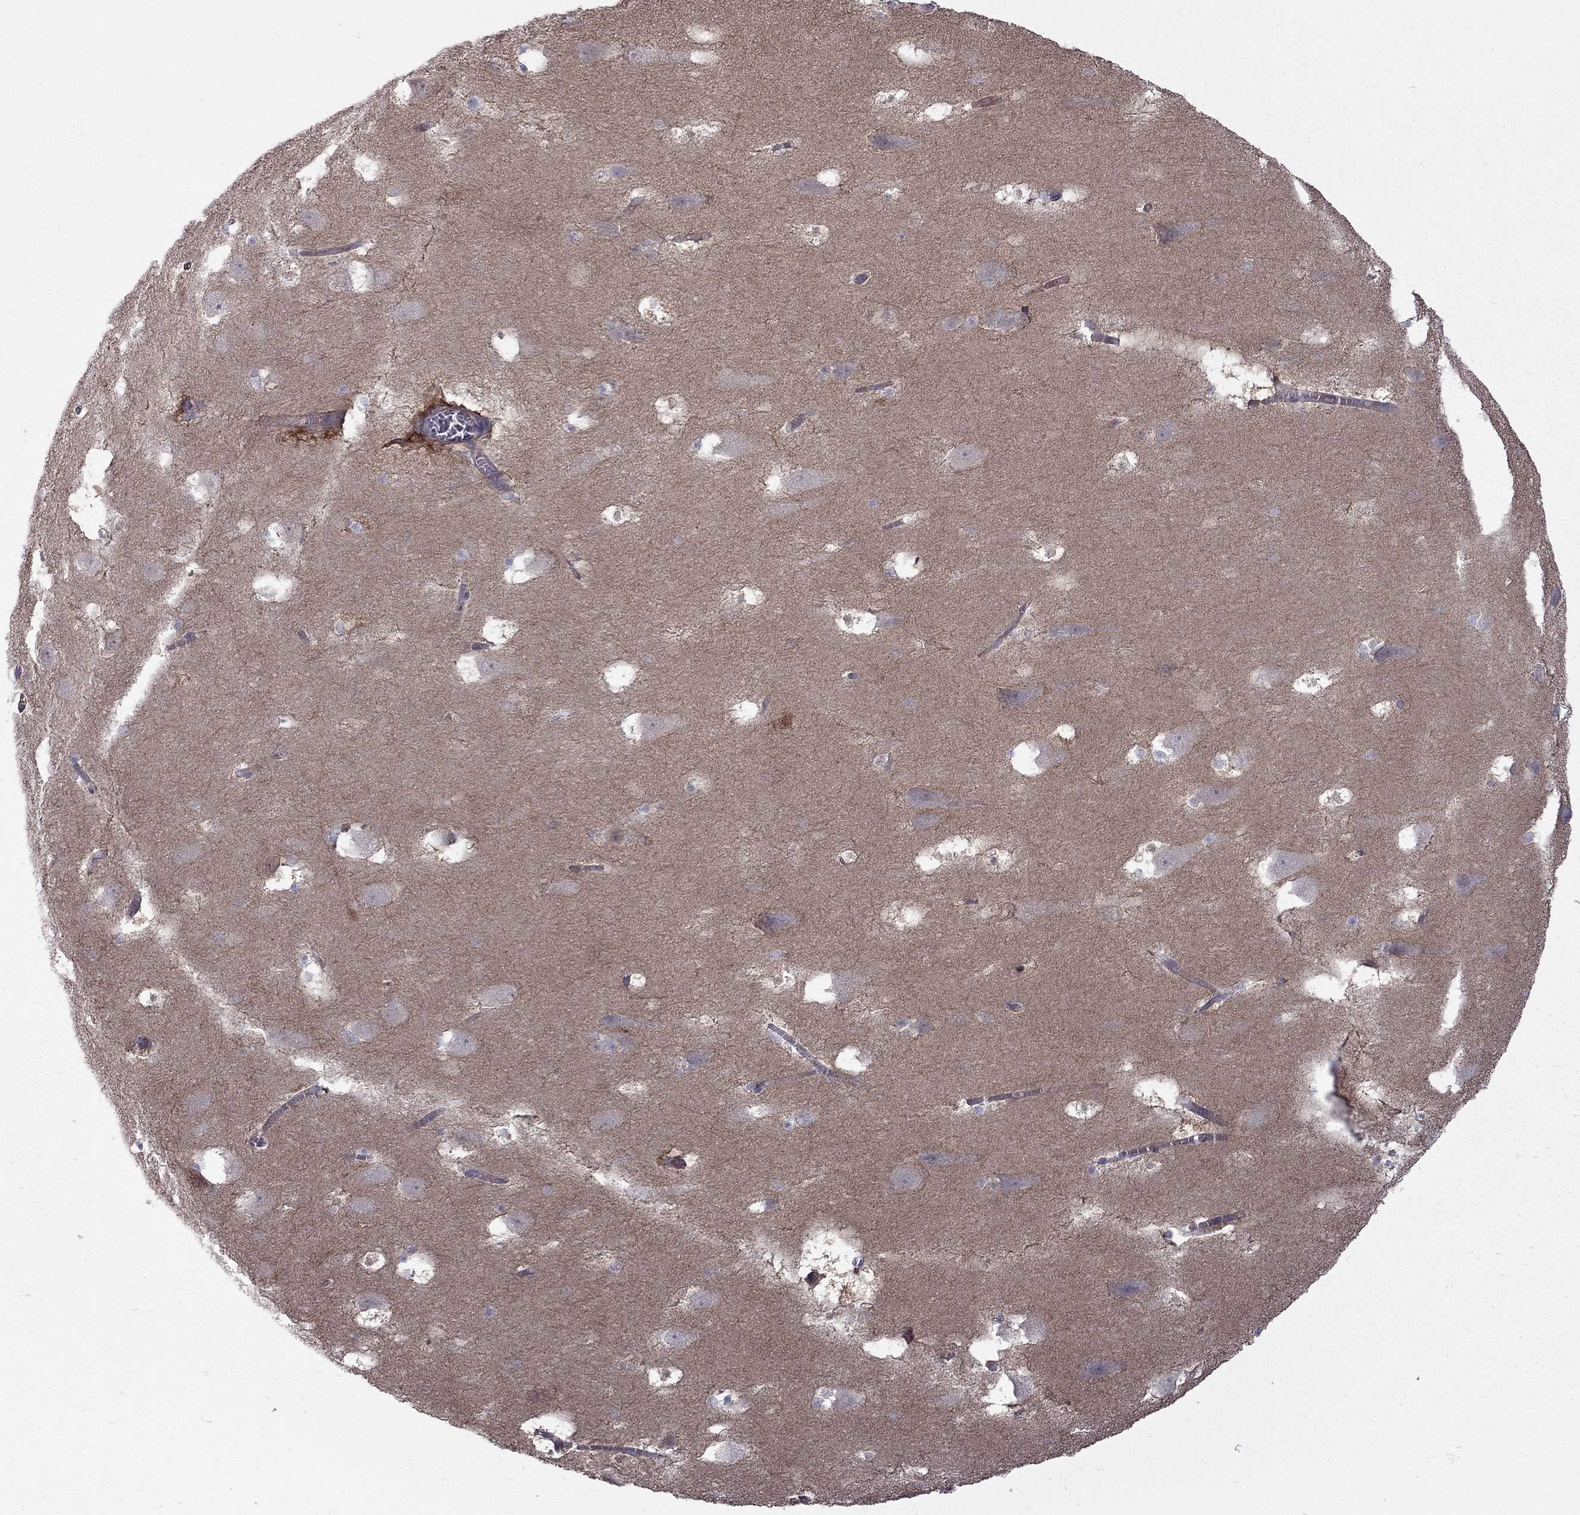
{"staining": {"intensity": "negative", "quantity": "none", "location": "none"}, "tissue": "hippocampus", "cell_type": "Glial cells", "image_type": "normal", "snomed": [{"axis": "morphology", "description": "Normal tissue, NOS"}, {"axis": "topography", "description": "Hippocampus"}], "caption": "Glial cells are negative for brown protein staining in unremarkable hippocampus. The staining was performed using DAB to visualize the protein expression in brown, while the nuclei were stained in blue with hematoxylin (Magnification: 20x).", "gene": "EIF4E3", "patient": {"sex": "male", "age": 45}}